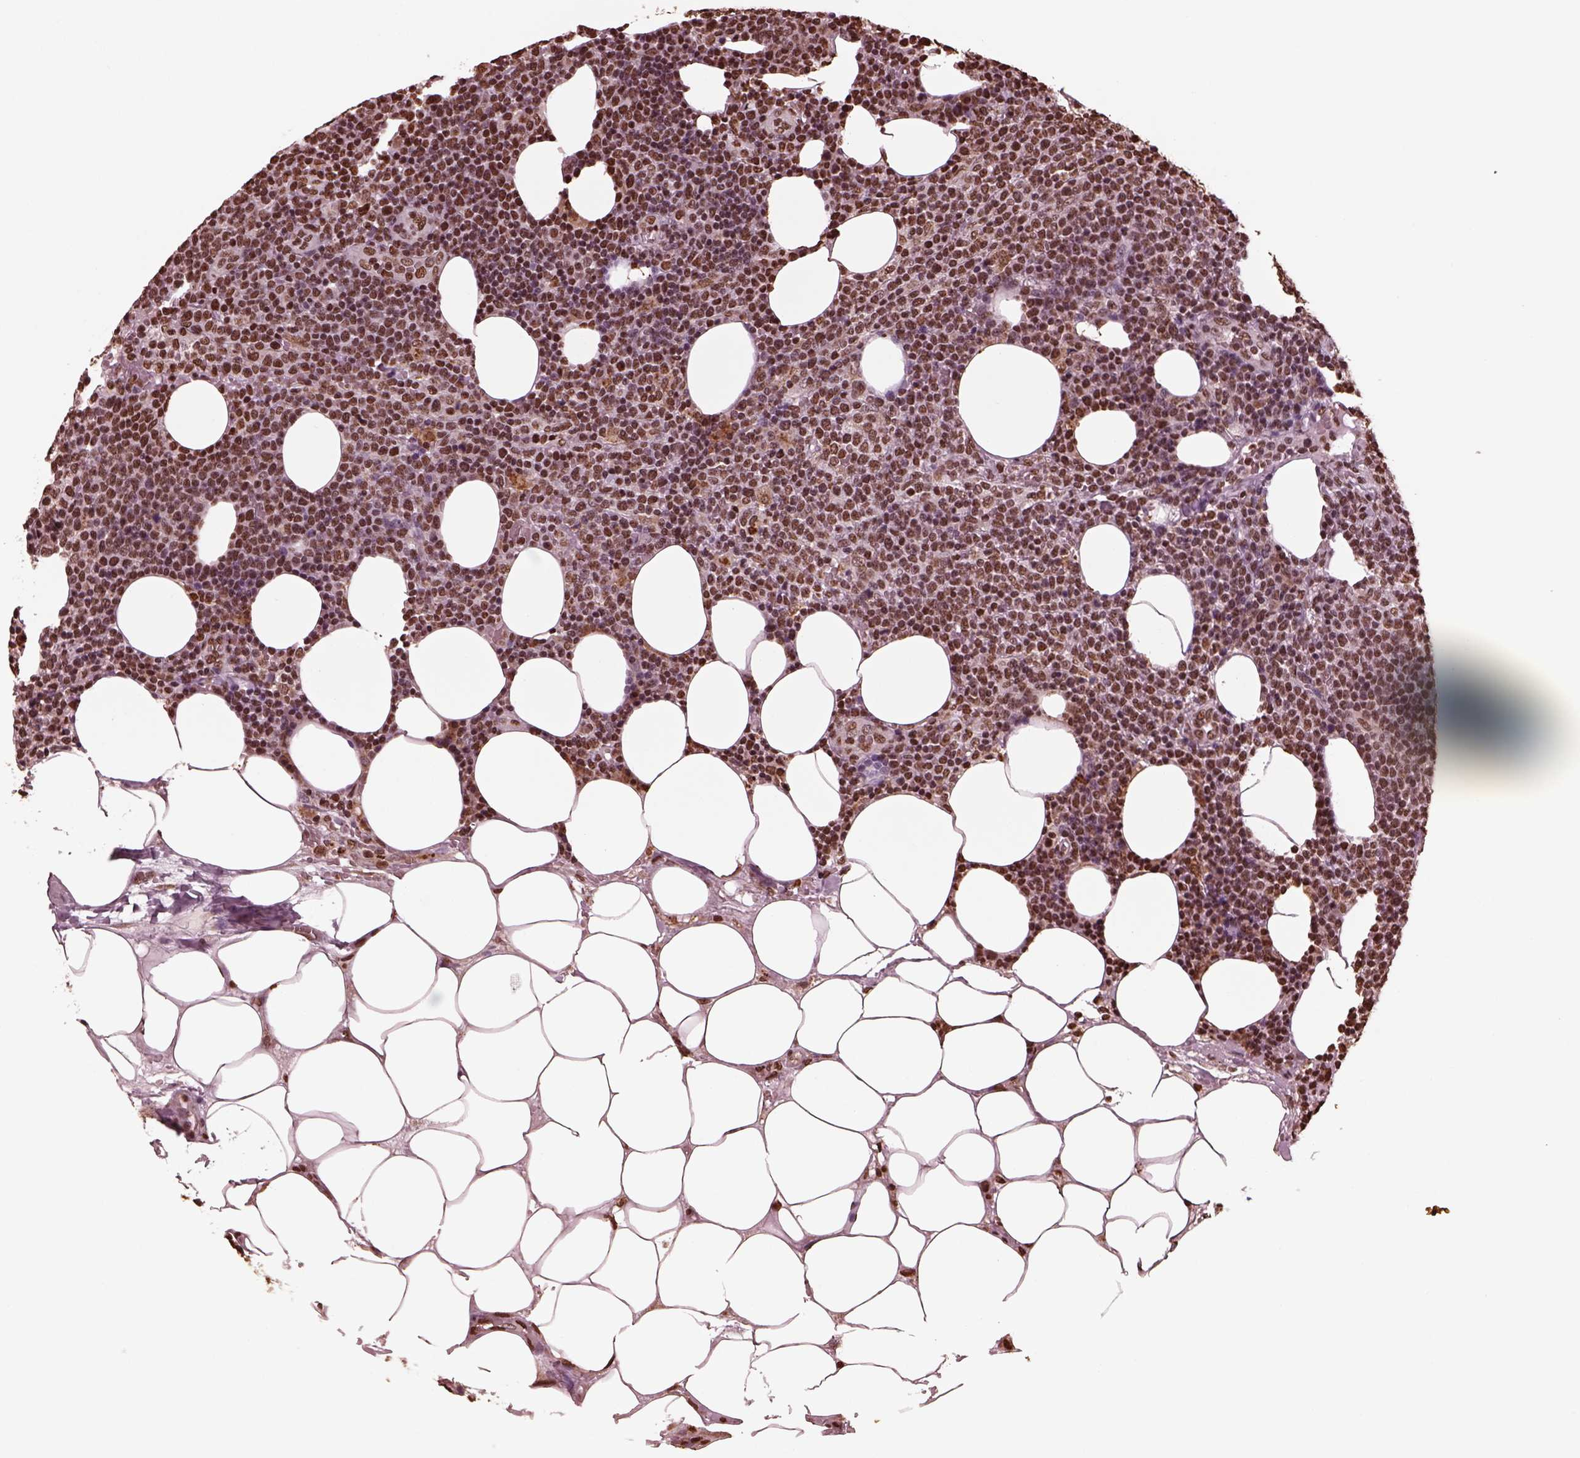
{"staining": {"intensity": "moderate", "quantity": ">75%", "location": "nuclear"}, "tissue": "lymphoma", "cell_type": "Tumor cells", "image_type": "cancer", "snomed": [{"axis": "morphology", "description": "Malignant lymphoma, non-Hodgkin's type, High grade"}, {"axis": "topography", "description": "Lymph node"}], "caption": "Immunohistochemistry photomicrograph of neoplastic tissue: malignant lymphoma, non-Hodgkin's type (high-grade) stained using immunohistochemistry displays medium levels of moderate protein expression localized specifically in the nuclear of tumor cells, appearing as a nuclear brown color.", "gene": "NSD1", "patient": {"sex": "male", "age": 61}}